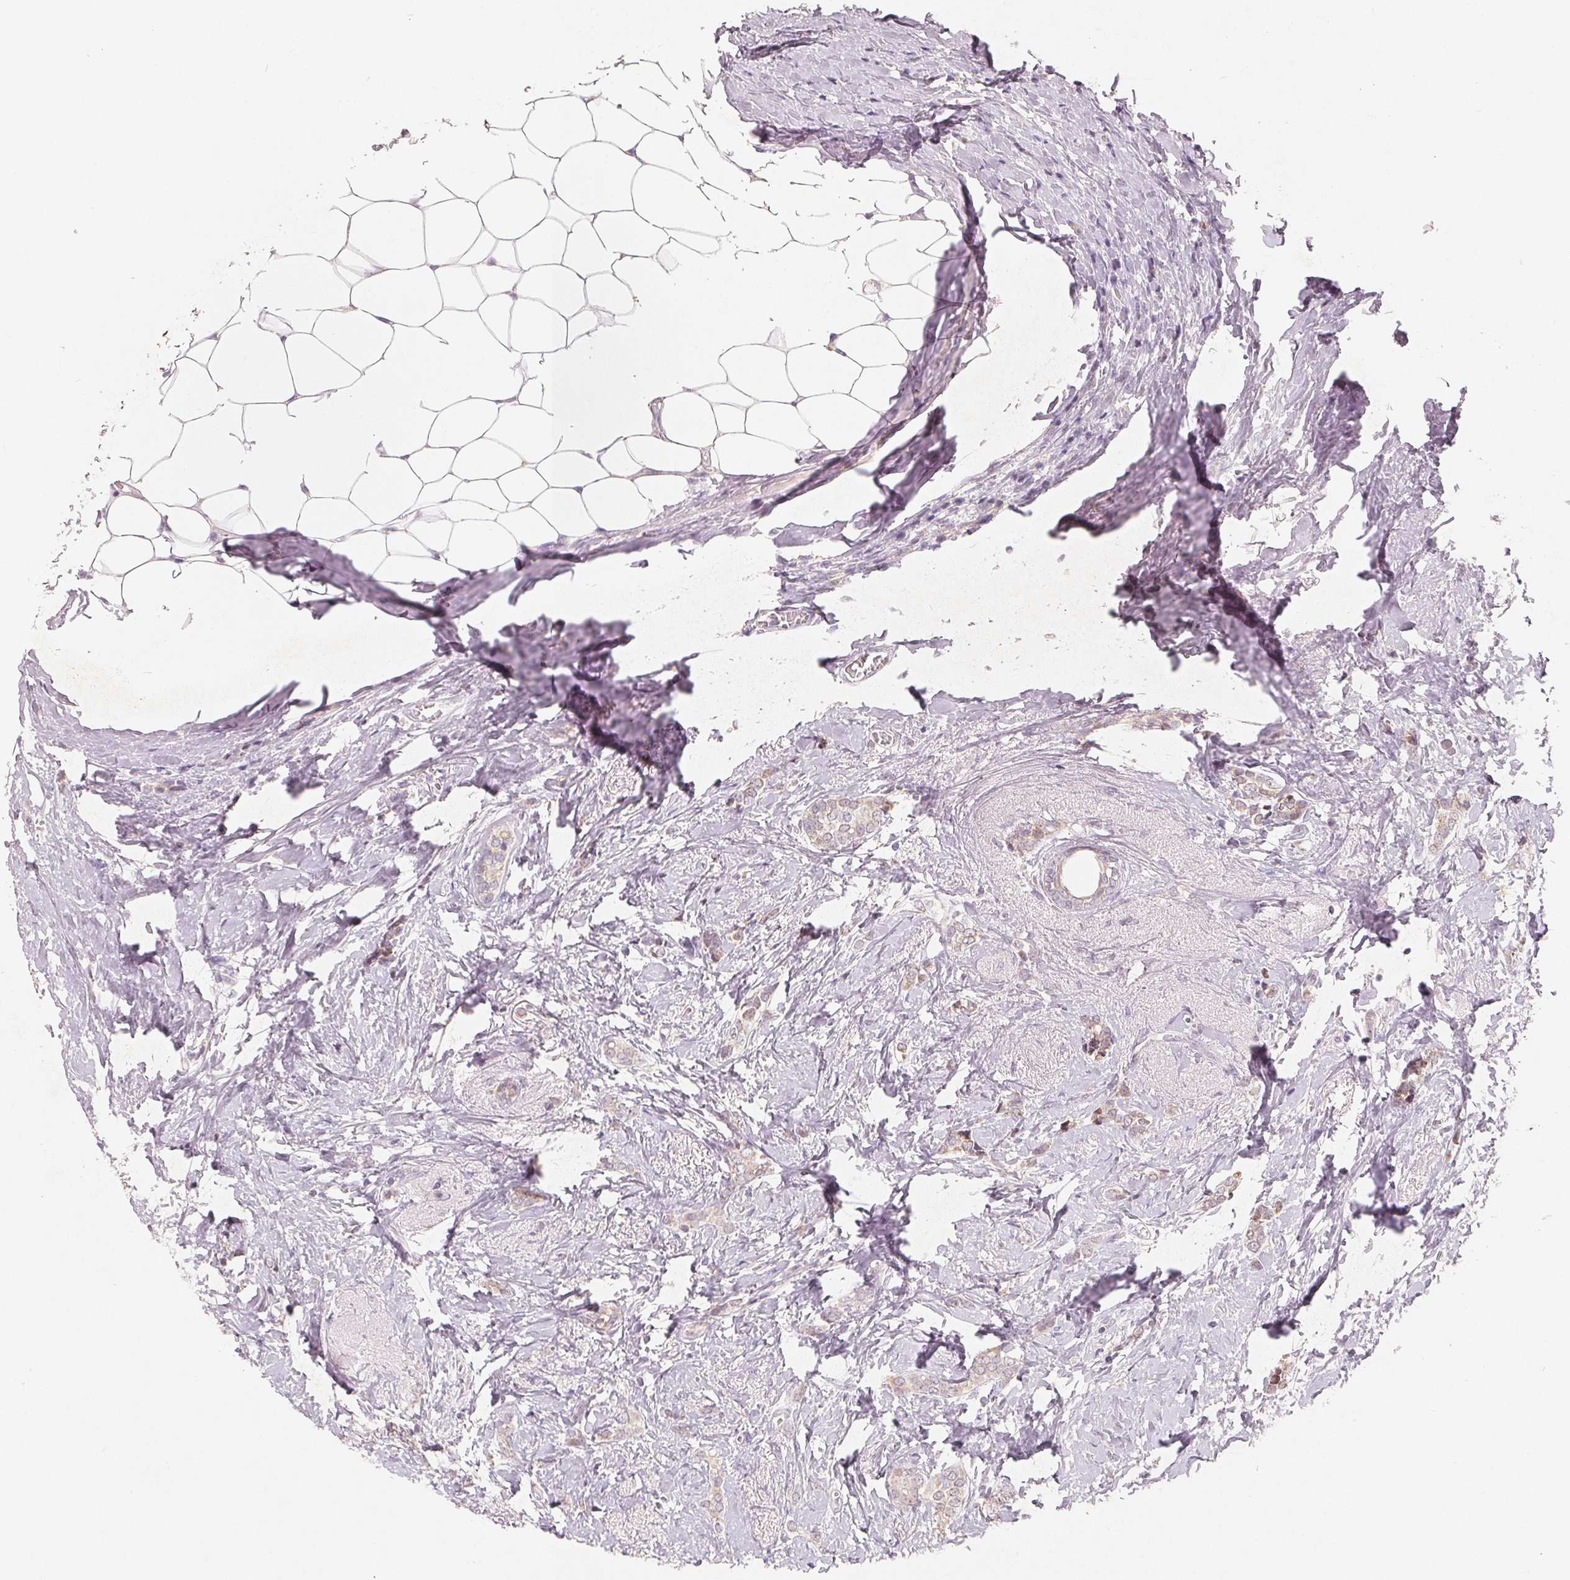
{"staining": {"intensity": "negative", "quantity": "none", "location": "none"}, "tissue": "breast cancer", "cell_type": "Tumor cells", "image_type": "cancer", "snomed": [{"axis": "morphology", "description": "Normal tissue, NOS"}, {"axis": "morphology", "description": "Duct carcinoma"}, {"axis": "topography", "description": "Breast"}], "caption": "An image of breast cancer (intraductal carcinoma) stained for a protein reveals no brown staining in tumor cells.", "gene": "GHITM", "patient": {"sex": "female", "age": 77}}